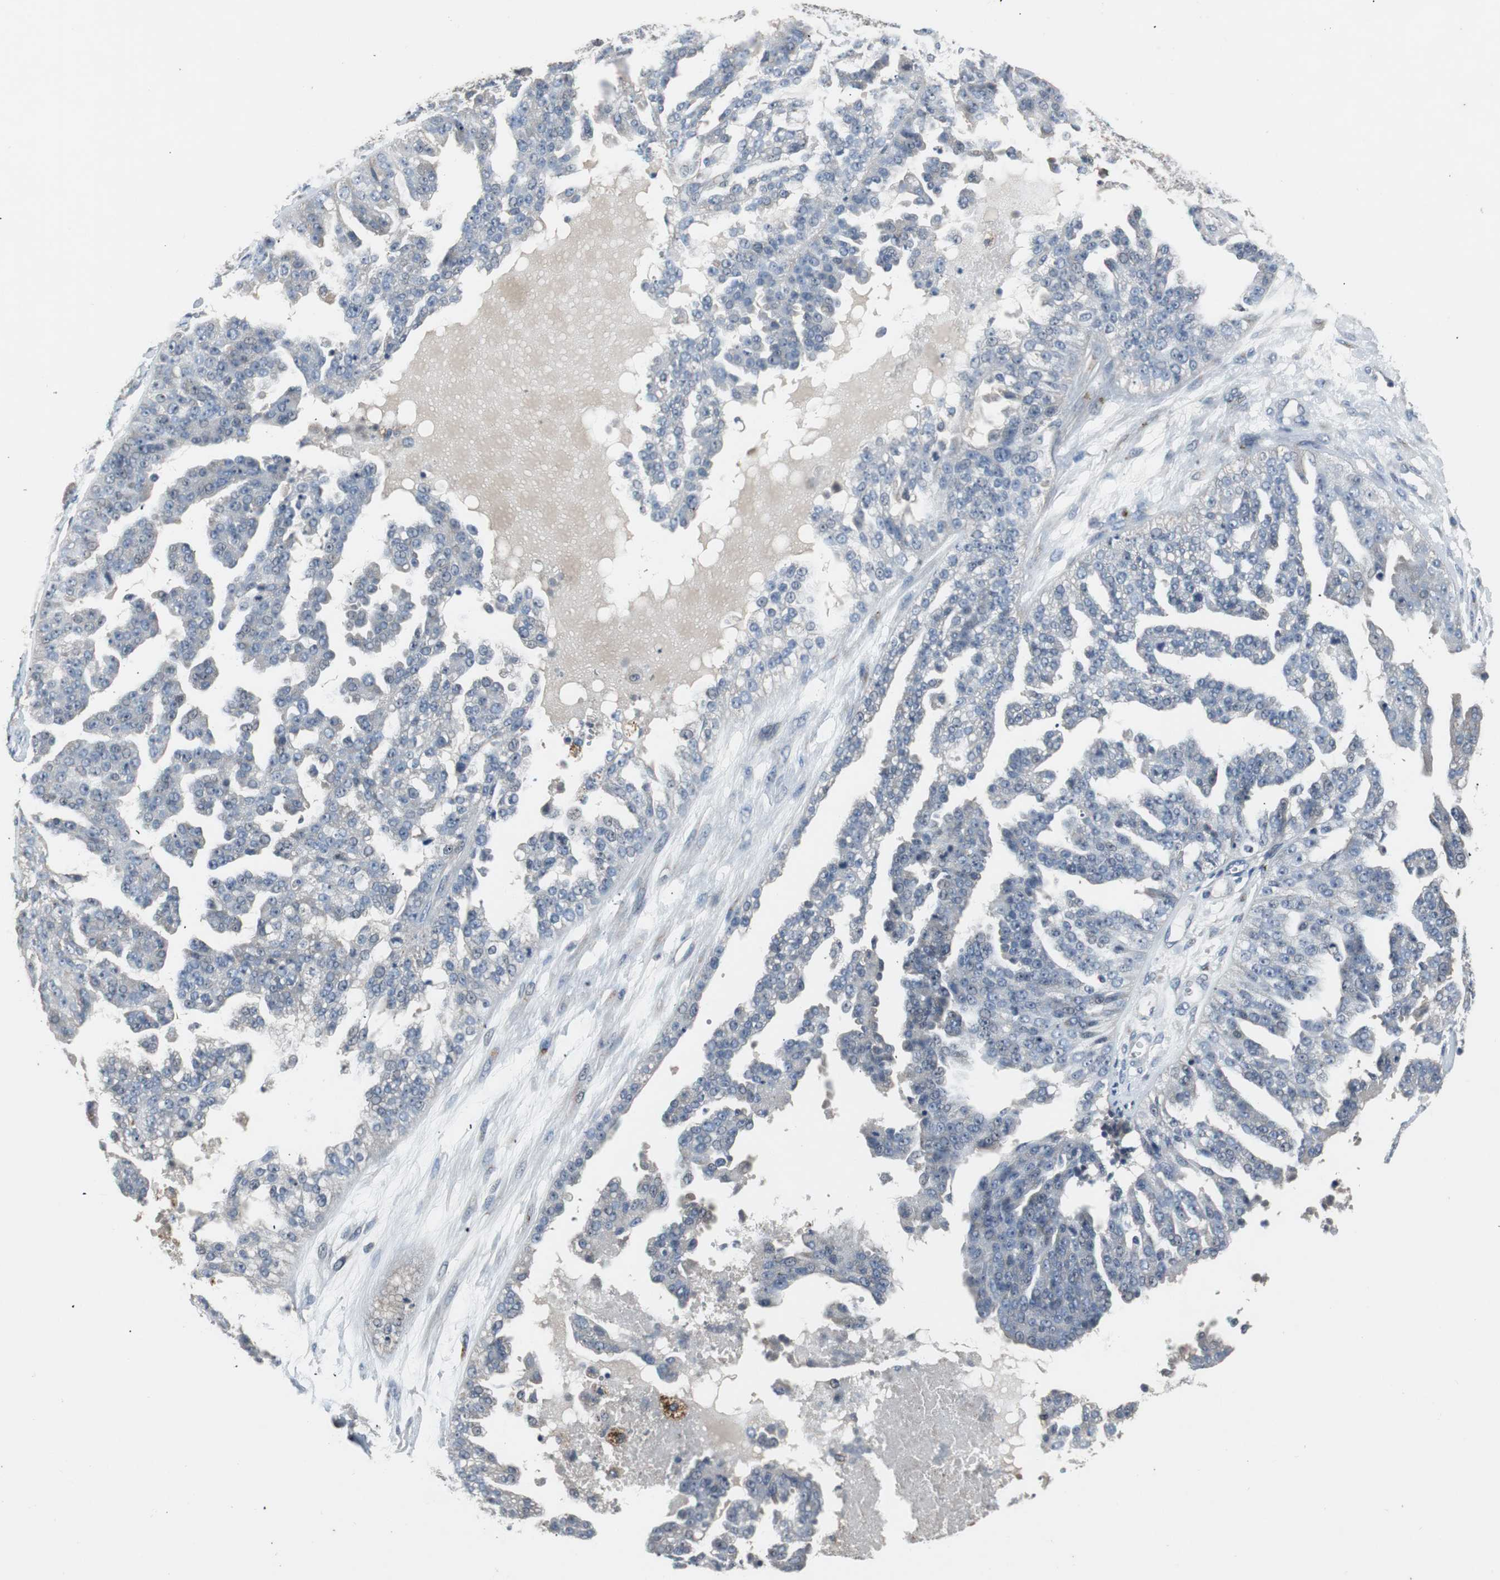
{"staining": {"intensity": "negative", "quantity": "none", "location": "none"}, "tissue": "ovarian cancer", "cell_type": "Tumor cells", "image_type": "cancer", "snomed": [{"axis": "morphology", "description": "Carcinoma, NOS"}, {"axis": "topography", "description": "Soft tissue"}, {"axis": "topography", "description": "Ovary"}], "caption": "IHC image of neoplastic tissue: carcinoma (ovarian) stained with DAB demonstrates no significant protein positivity in tumor cells.", "gene": "PCYT1B", "patient": {"sex": "female", "age": 54}}